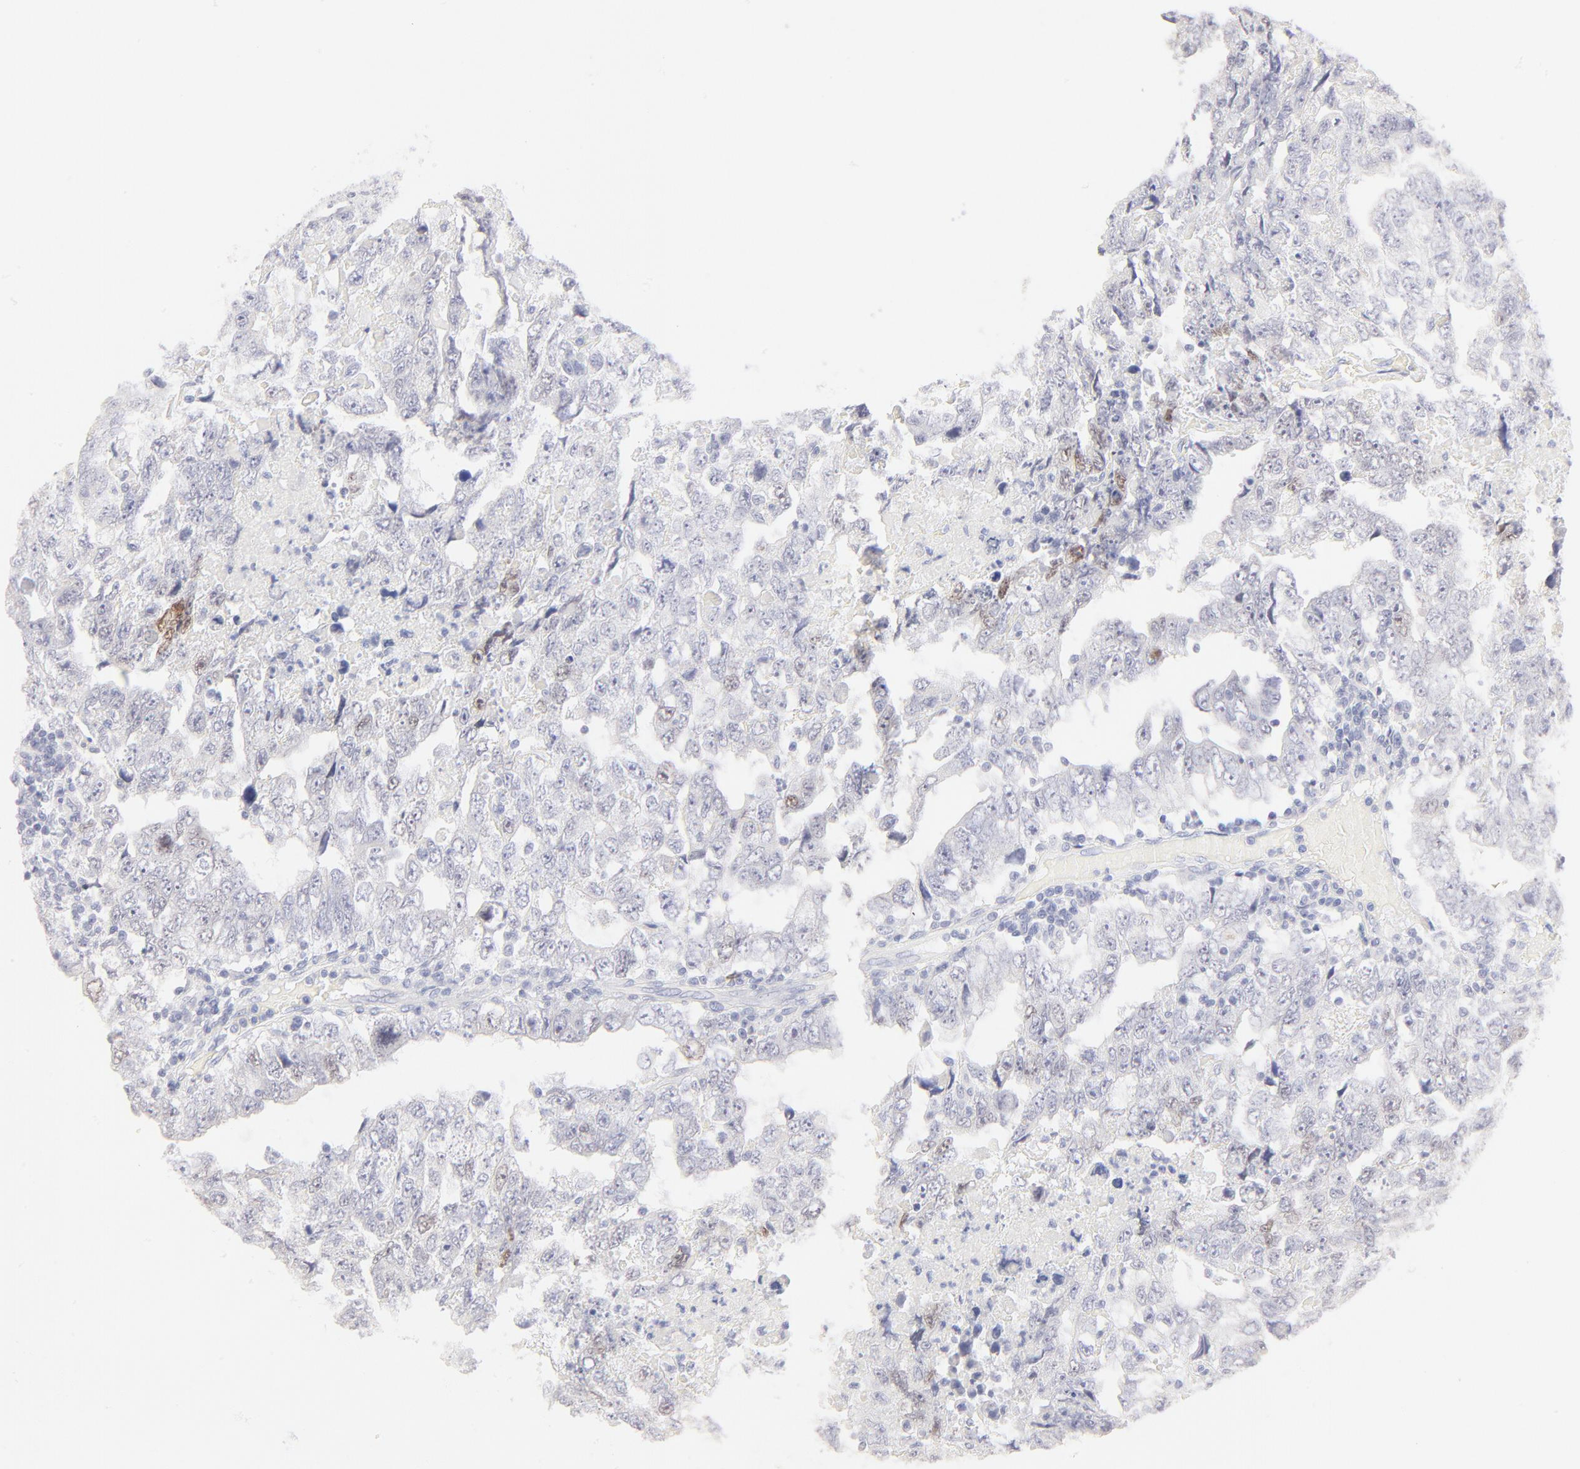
{"staining": {"intensity": "weak", "quantity": "<25%", "location": "nuclear"}, "tissue": "testis cancer", "cell_type": "Tumor cells", "image_type": "cancer", "snomed": [{"axis": "morphology", "description": "Carcinoma, Embryonal, NOS"}, {"axis": "topography", "description": "Testis"}], "caption": "The histopathology image displays no significant expression in tumor cells of embryonal carcinoma (testis).", "gene": "ELF3", "patient": {"sex": "male", "age": 36}}